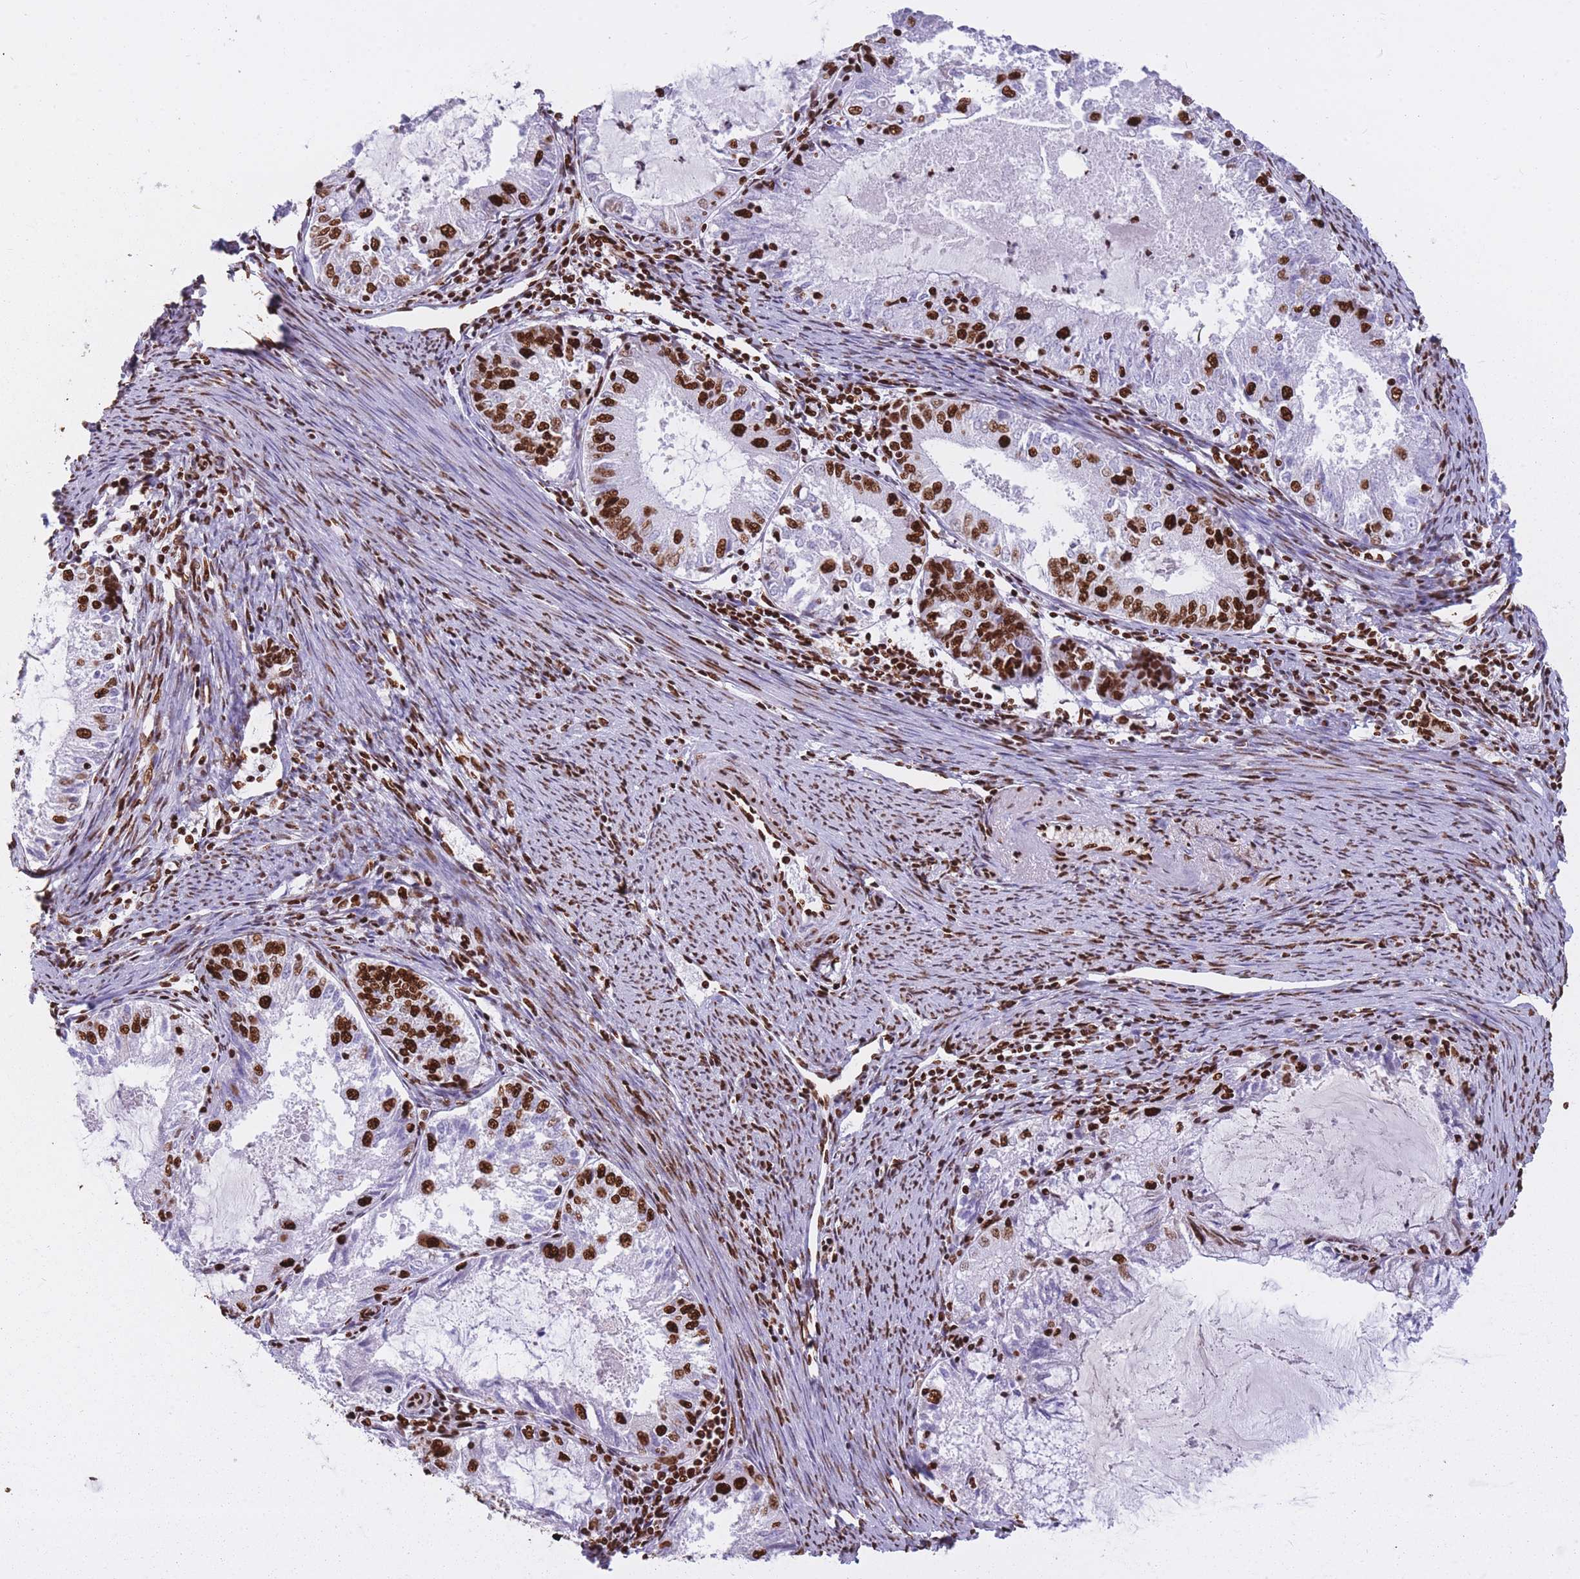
{"staining": {"intensity": "strong", "quantity": "25%-75%", "location": "nuclear"}, "tissue": "endometrial cancer", "cell_type": "Tumor cells", "image_type": "cancer", "snomed": [{"axis": "morphology", "description": "Adenocarcinoma, NOS"}, {"axis": "topography", "description": "Endometrium"}], "caption": "Endometrial adenocarcinoma stained with DAB (3,3'-diaminobenzidine) immunohistochemistry (IHC) demonstrates high levels of strong nuclear expression in approximately 25%-75% of tumor cells. The protein is shown in brown color, while the nuclei are stained blue.", "gene": "HNRNPUL1", "patient": {"sex": "female", "age": 57}}